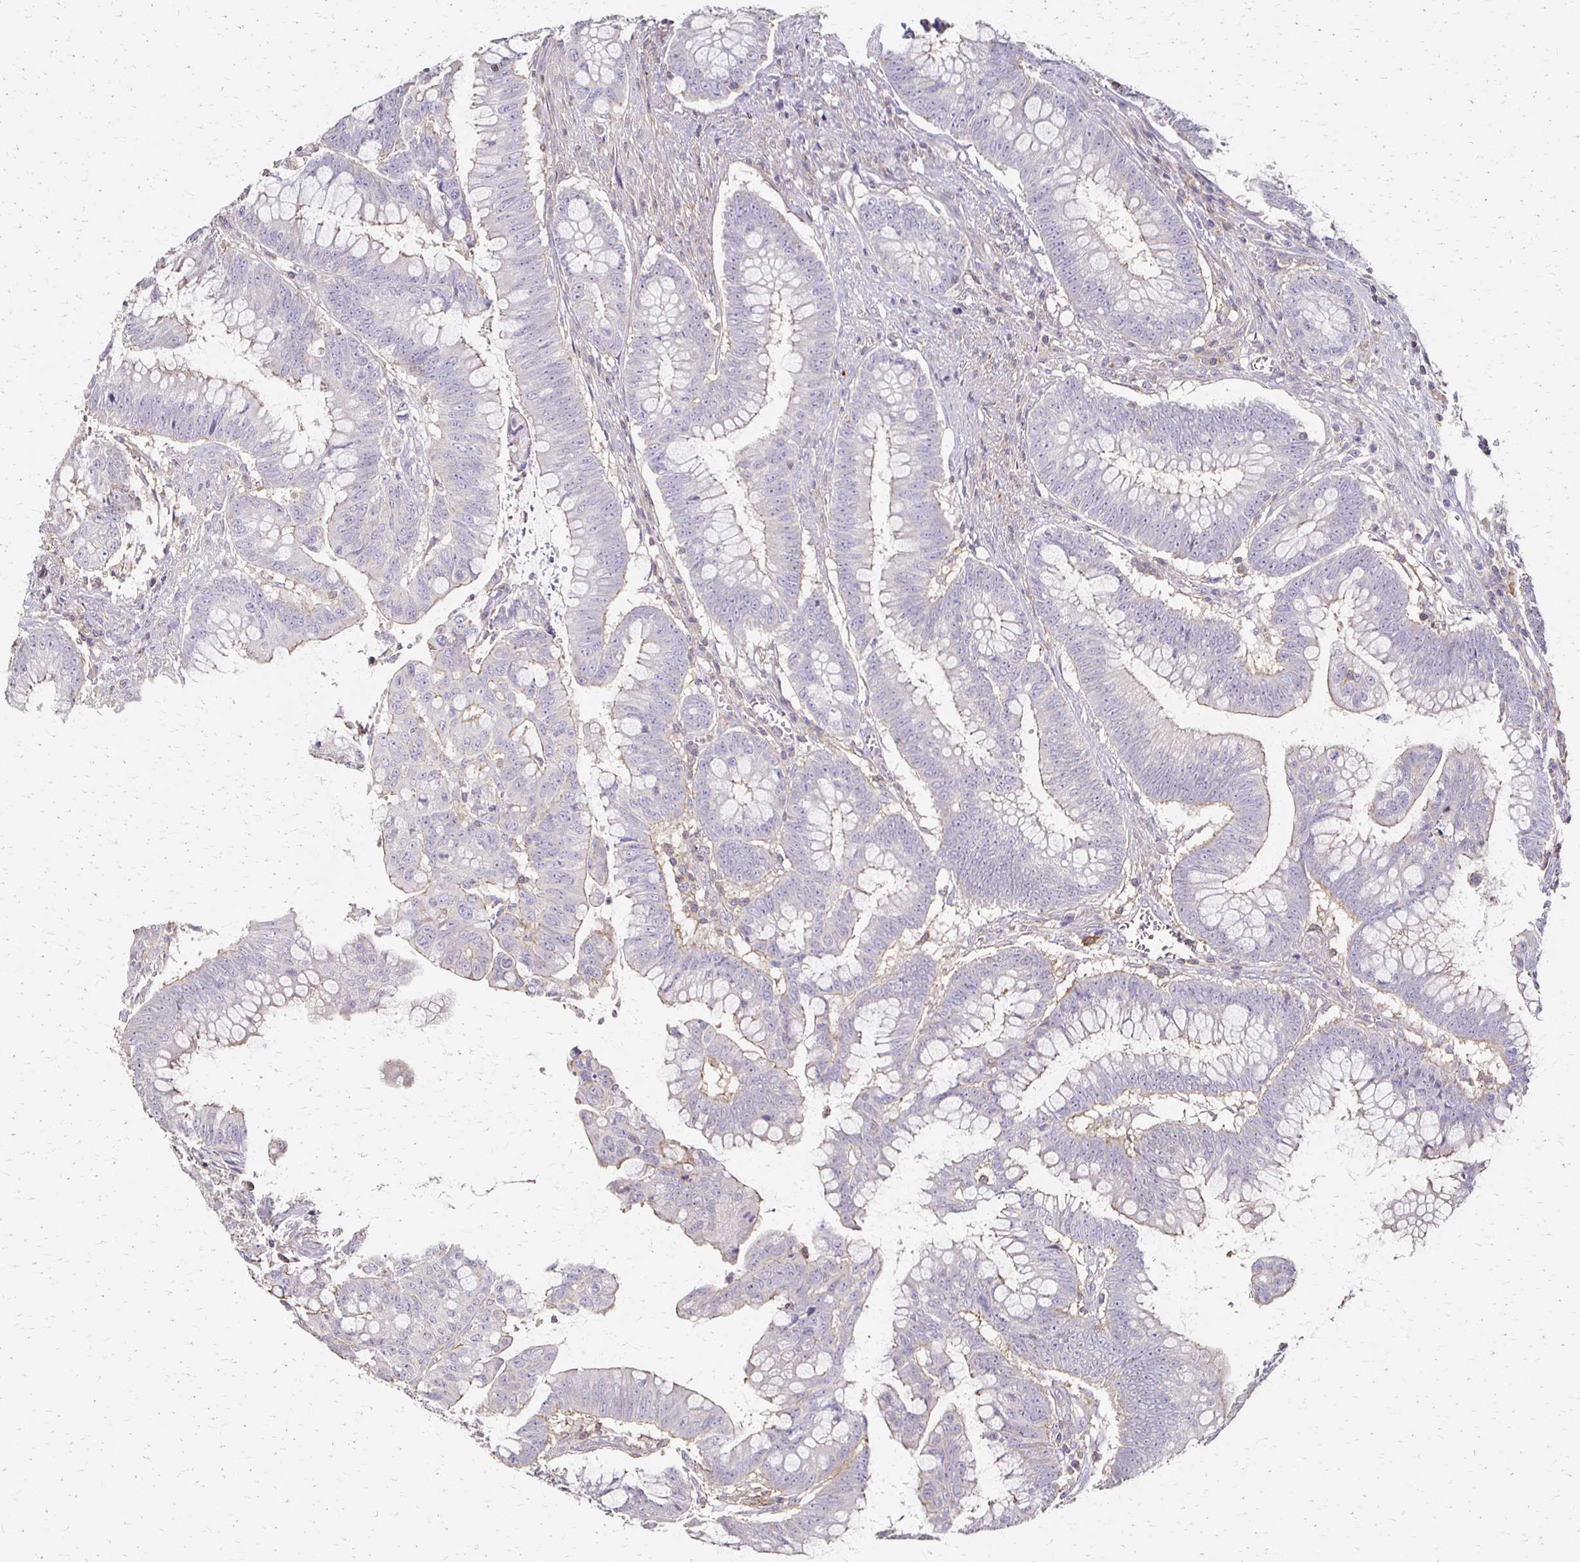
{"staining": {"intensity": "weak", "quantity": "<25%", "location": "cytoplasmic/membranous"}, "tissue": "colorectal cancer", "cell_type": "Tumor cells", "image_type": "cancer", "snomed": [{"axis": "morphology", "description": "Adenocarcinoma, NOS"}, {"axis": "topography", "description": "Colon"}], "caption": "This is an immunohistochemistry (IHC) image of colorectal cancer (adenocarcinoma). There is no expression in tumor cells.", "gene": "C1QTNF7", "patient": {"sex": "male", "age": 62}}